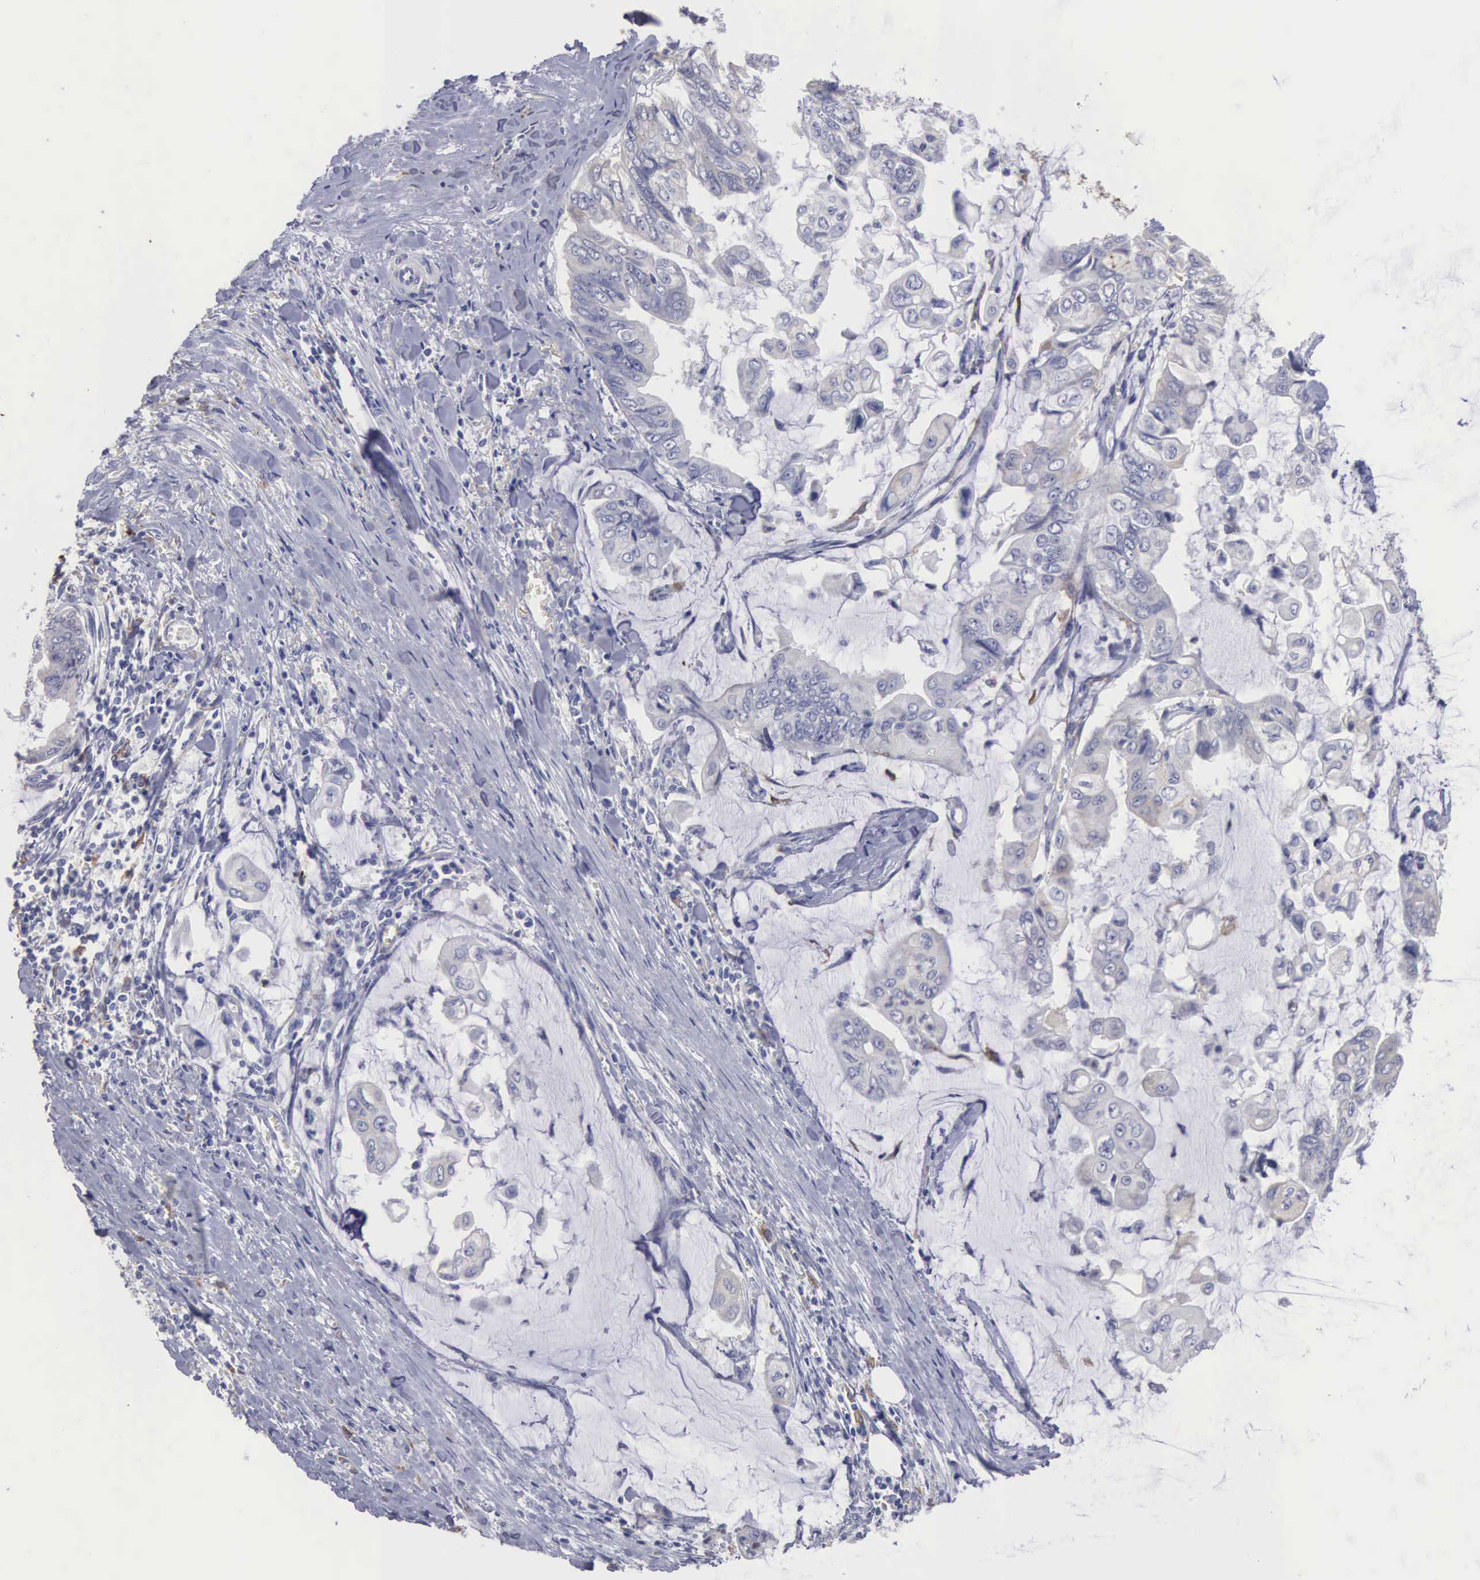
{"staining": {"intensity": "weak", "quantity": "<25%", "location": "cytoplasmic/membranous"}, "tissue": "stomach cancer", "cell_type": "Tumor cells", "image_type": "cancer", "snomed": [{"axis": "morphology", "description": "Adenocarcinoma, NOS"}, {"axis": "topography", "description": "Stomach, upper"}], "caption": "An IHC histopathology image of stomach cancer (adenocarcinoma) is shown. There is no staining in tumor cells of stomach cancer (adenocarcinoma).", "gene": "LIN52", "patient": {"sex": "male", "age": 80}}